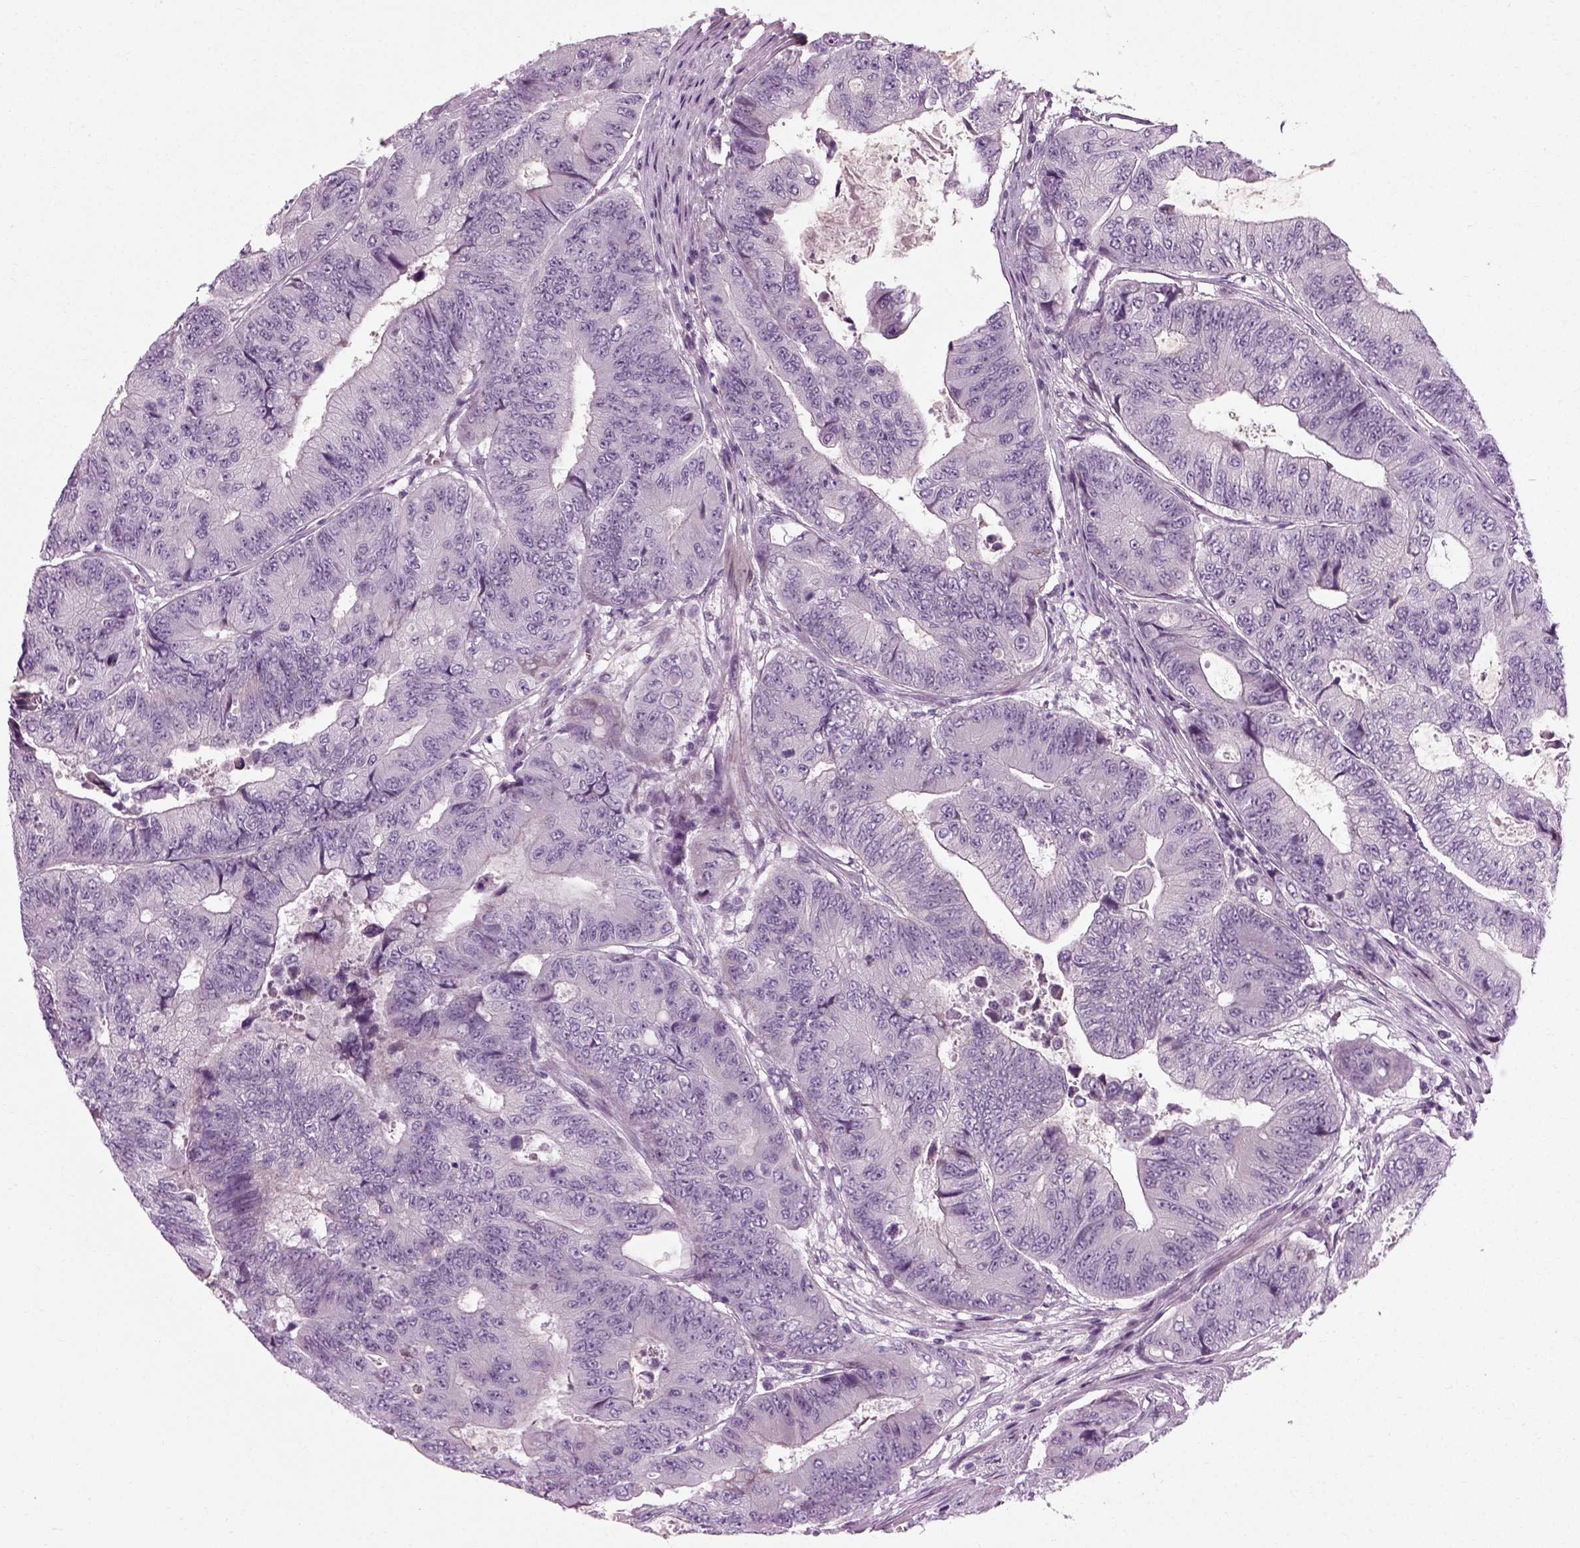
{"staining": {"intensity": "negative", "quantity": "none", "location": "none"}, "tissue": "colorectal cancer", "cell_type": "Tumor cells", "image_type": "cancer", "snomed": [{"axis": "morphology", "description": "Adenocarcinoma, NOS"}, {"axis": "topography", "description": "Colon"}], "caption": "The immunohistochemistry image has no significant expression in tumor cells of adenocarcinoma (colorectal) tissue.", "gene": "SCG5", "patient": {"sex": "female", "age": 48}}